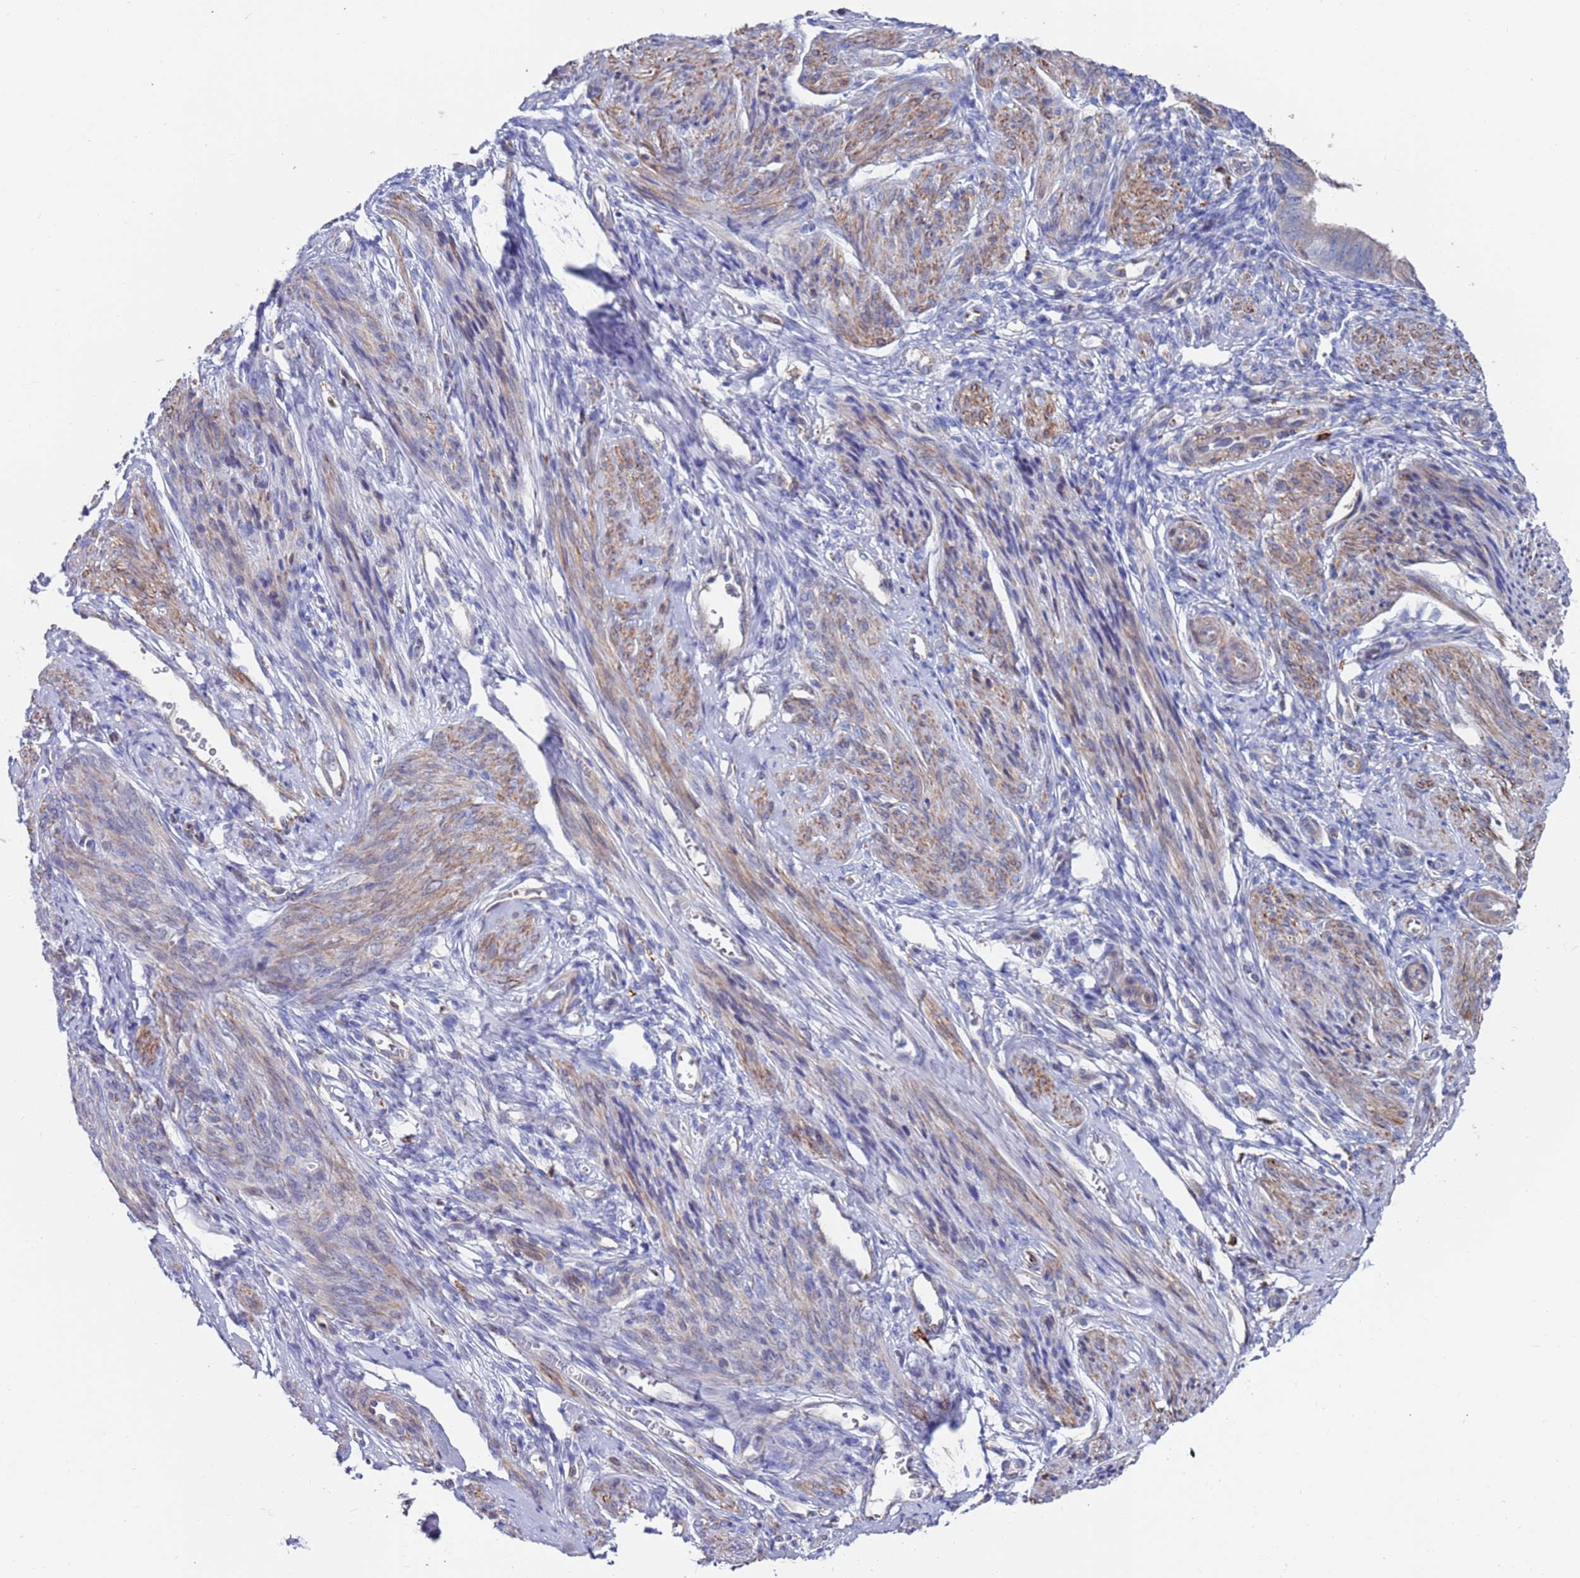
{"staining": {"intensity": "negative", "quantity": "none", "location": "none"}, "tissue": "endometrium", "cell_type": "Cells in endometrial stroma", "image_type": "normal", "snomed": [{"axis": "morphology", "description": "Normal tissue, NOS"}, {"axis": "topography", "description": "Uterus"}, {"axis": "topography", "description": "Endometrium"}], "caption": "IHC of normal endometrium displays no positivity in cells in endometrial stroma.", "gene": "GREB1L", "patient": {"sex": "female", "age": 48}}